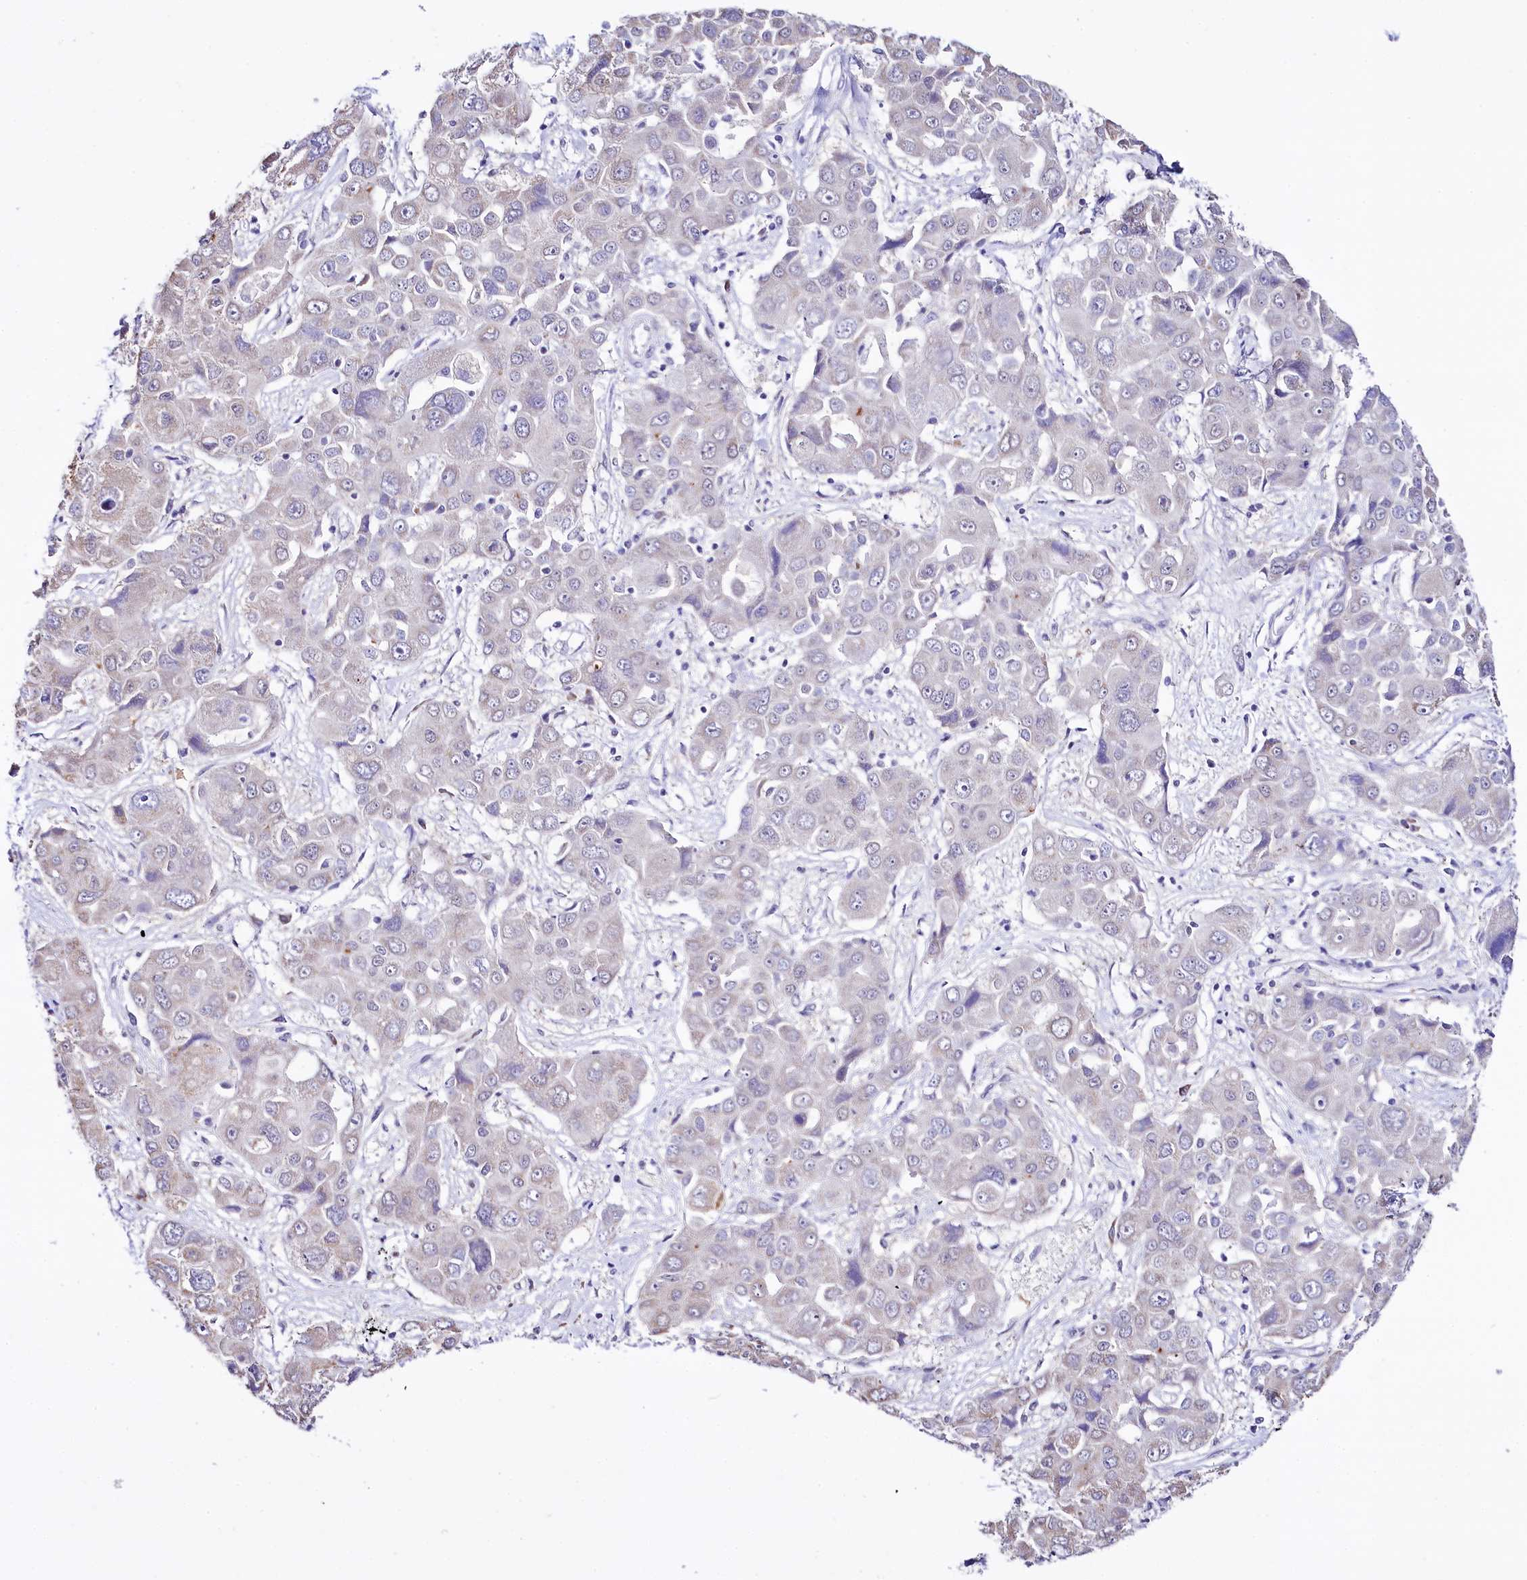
{"staining": {"intensity": "negative", "quantity": "none", "location": "none"}, "tissue": "liver cancer", "cell_type": "Tumor cells", "image_type": "cancer", "snomed": [{"axis": "morphology", "description": "Cholangiocarcinoma"}, {"axis": "topography", "description": "Liver"}], "caption": "A high-resolution image shows IHC staining of liver cholangiocarcinoma, which demonstrates no significant expression in tumor cells.", "gene": "SPATS2", "patient": {"sex": "male", "age": 67}}